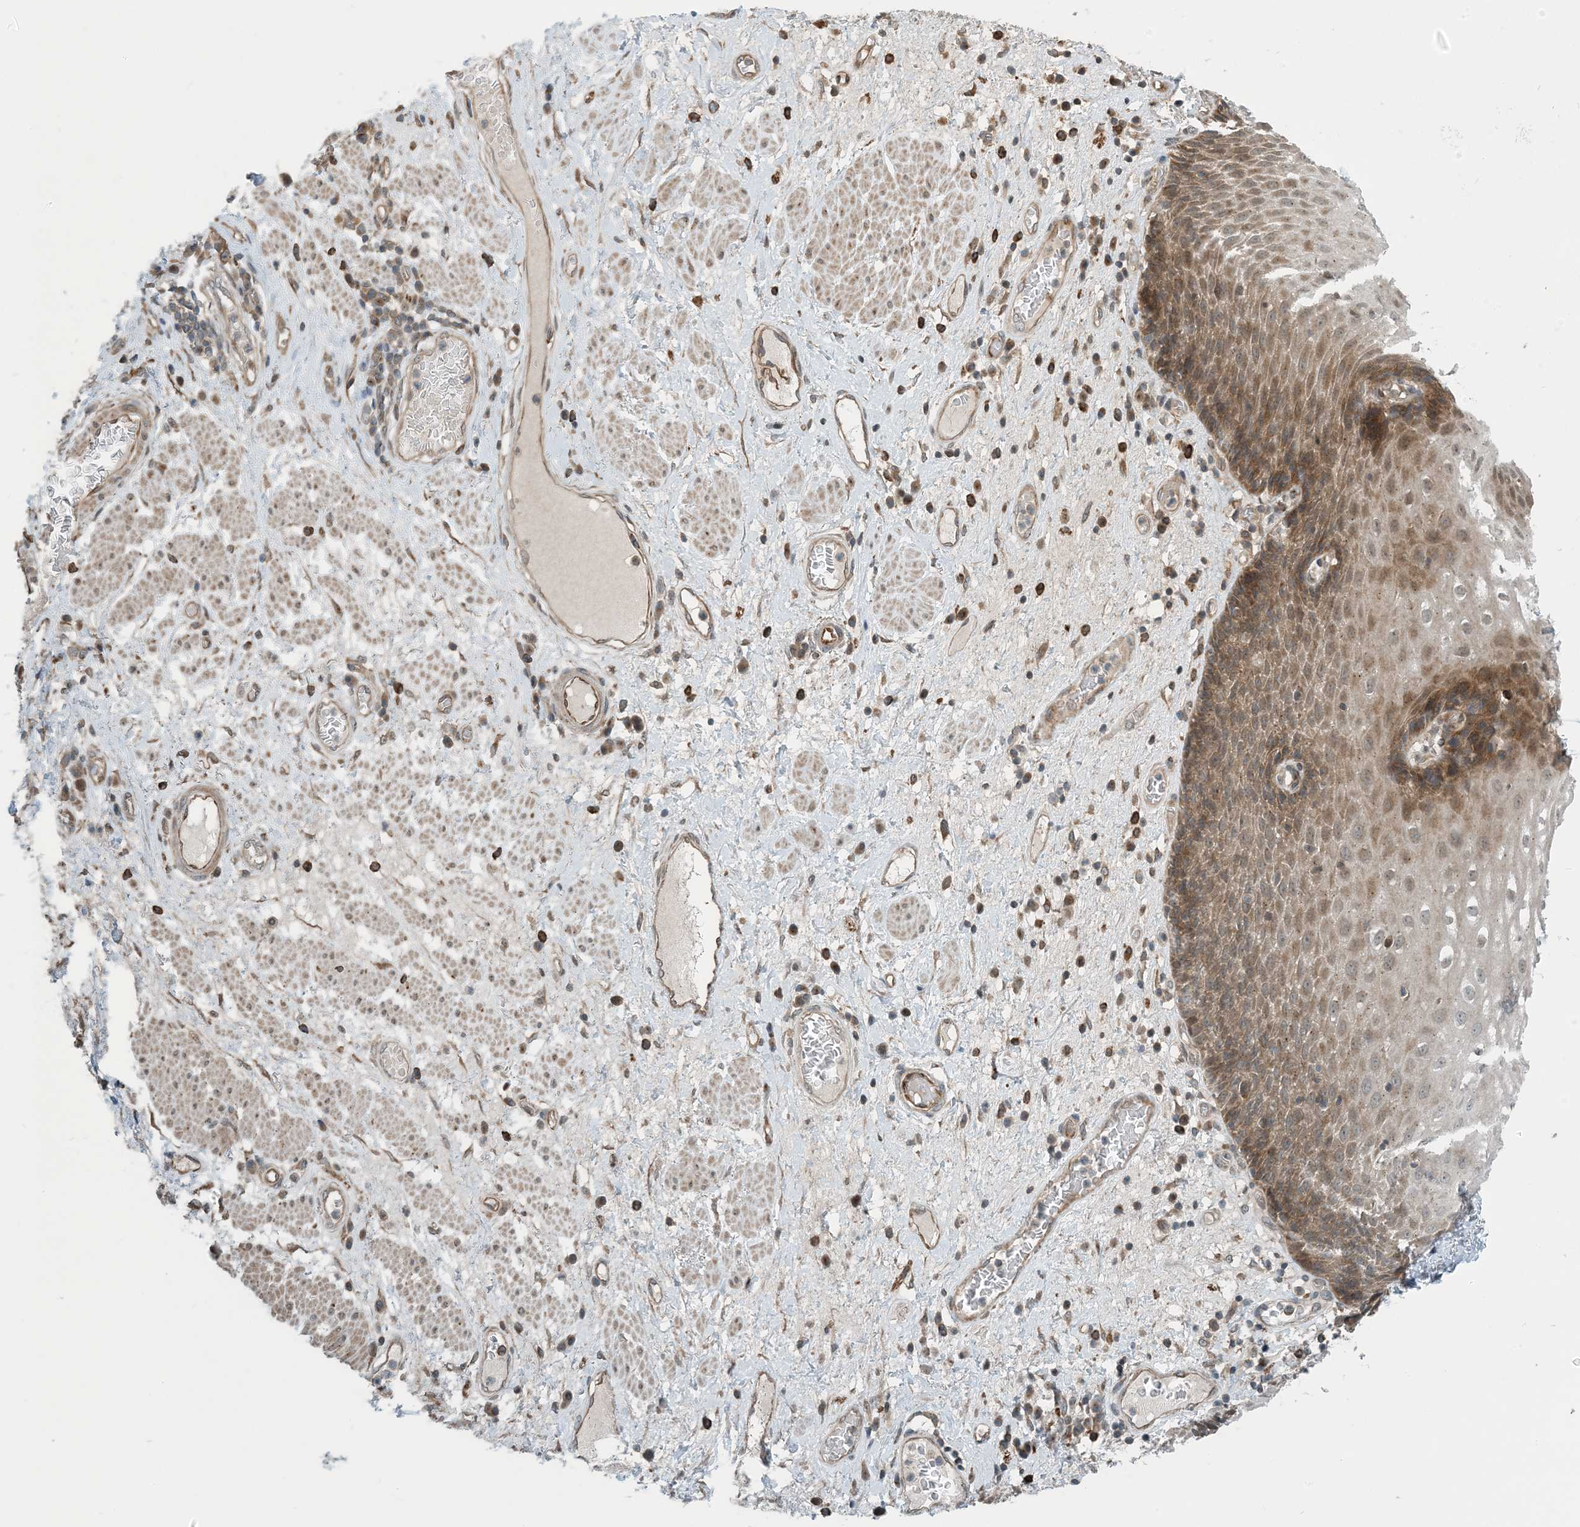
{"staining": {"intensity": "moderate", "quantity": "25%-75%", "location": "cytoplasmic/membranous,nuclear"}, "tissue": "esophagus", "cell_type": "Squamous epithelial cells", "image_type": "normal", "snomed": [{"axis": "morphology", "description": "Normal tissue, NOS"}, {"axis": "morphology", "description": "Adenocarcinoma, NOS"}, {"axis": "topography", "description": "Esophagus"}], "caption": "Benign esophagus reveals moderate cytoplasmic/membranous,nuclear staining in about 25%-75% of squamous epithelial cells, visualized by immunohistochemistry.", "gene": "ZBTB3", "patient": {"sex": "male", "age": 62}}